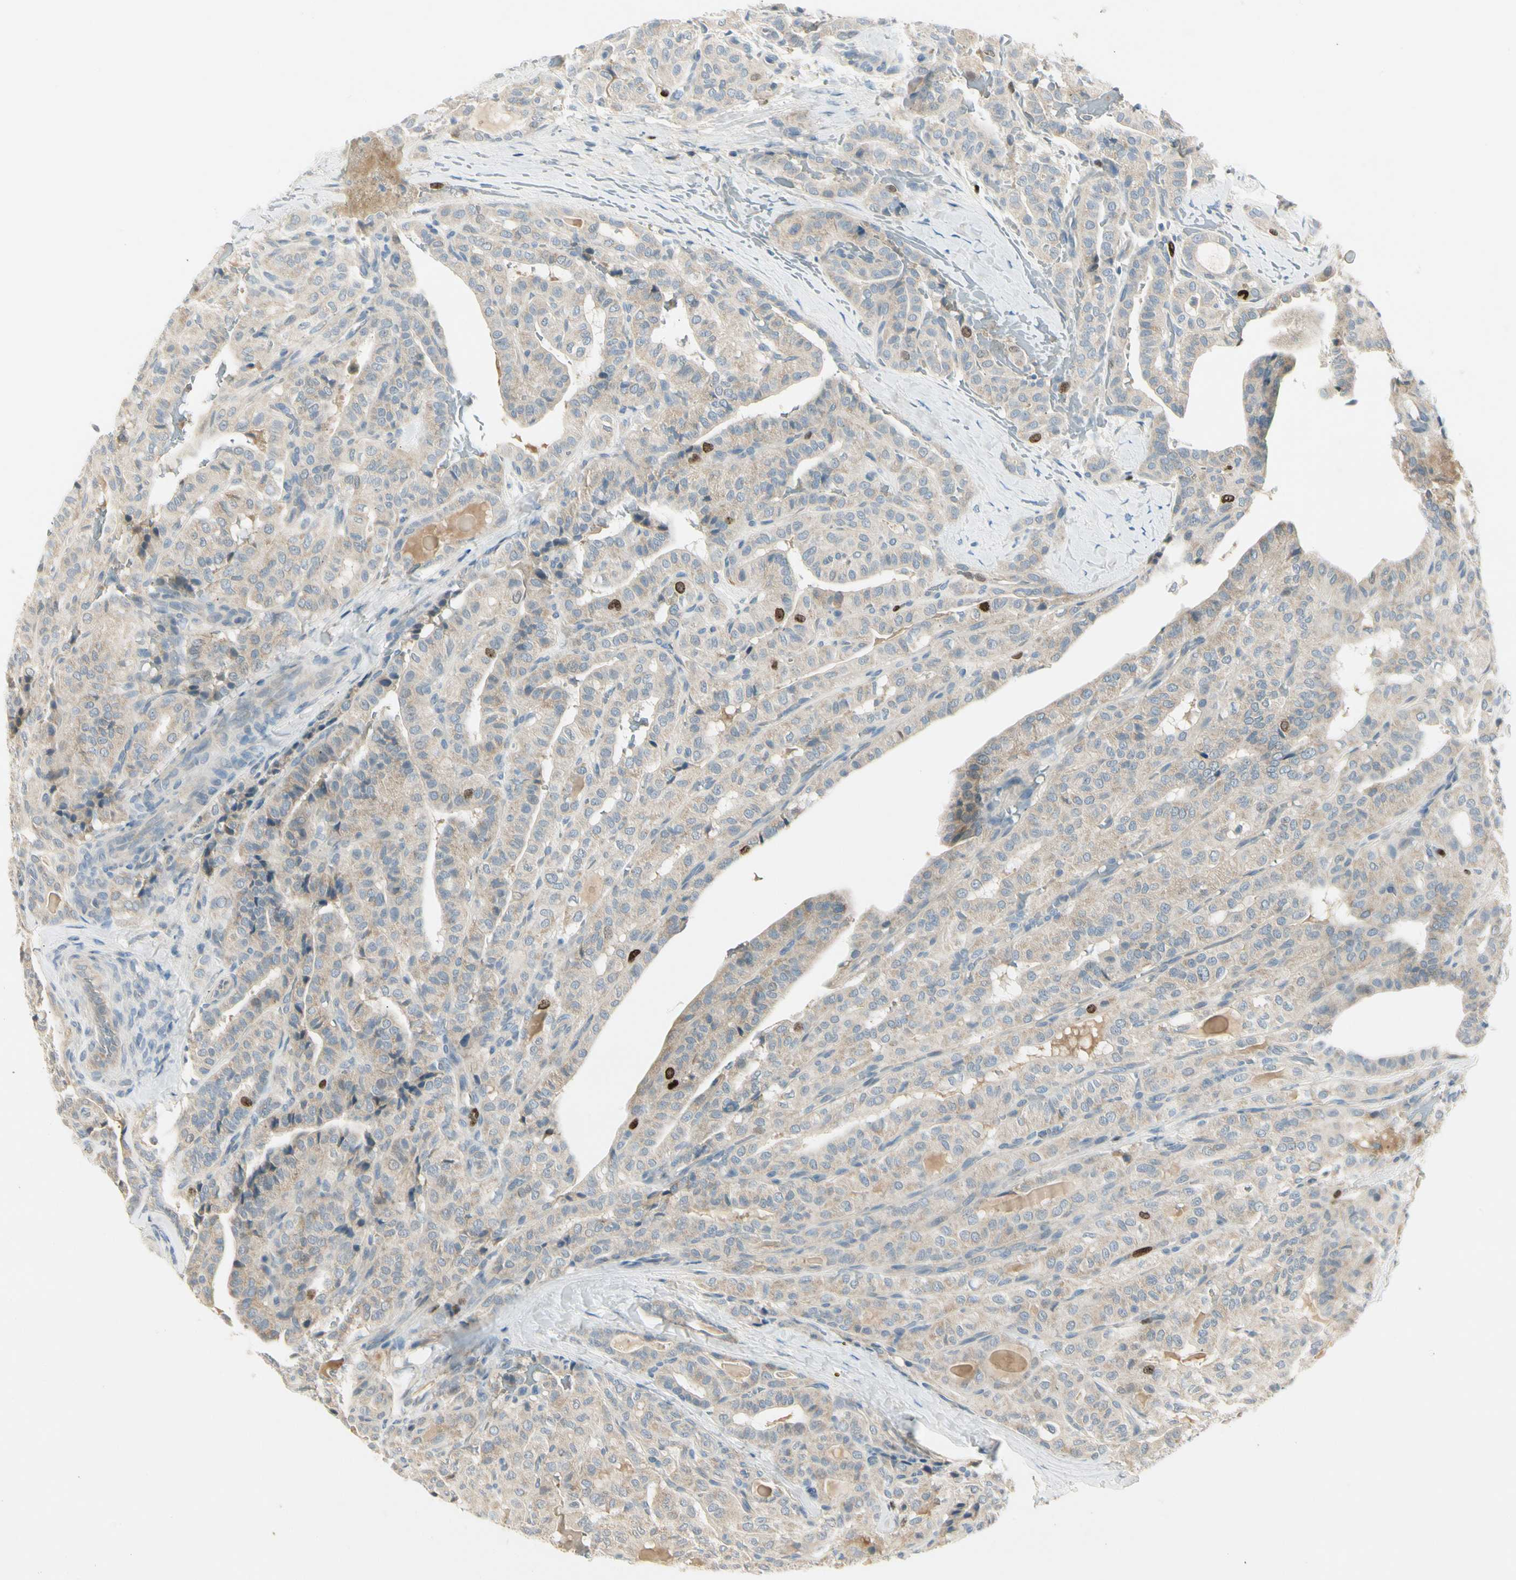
{"staining": {"intensity": "strong", "quantity": "<25%", "location": "nuclear"}, "tissue": "thyroid cancer", "cell_type": "Tumor cells", "image_type": "cancer", "snomed": [{"axis": "morphology", "description": "Papillary adenocarcinoma, NOS"}, {"axis": "topography", "description": "Thyroid gland"}], "caption": "This is an image of immunohistochemistry staining of papillary adenocarcinoma (thyroid), which shows strong positivity in the nuclear of tumor cells.", "gene": "PITX1", "patient": {"sex": "male", "age": 77}}